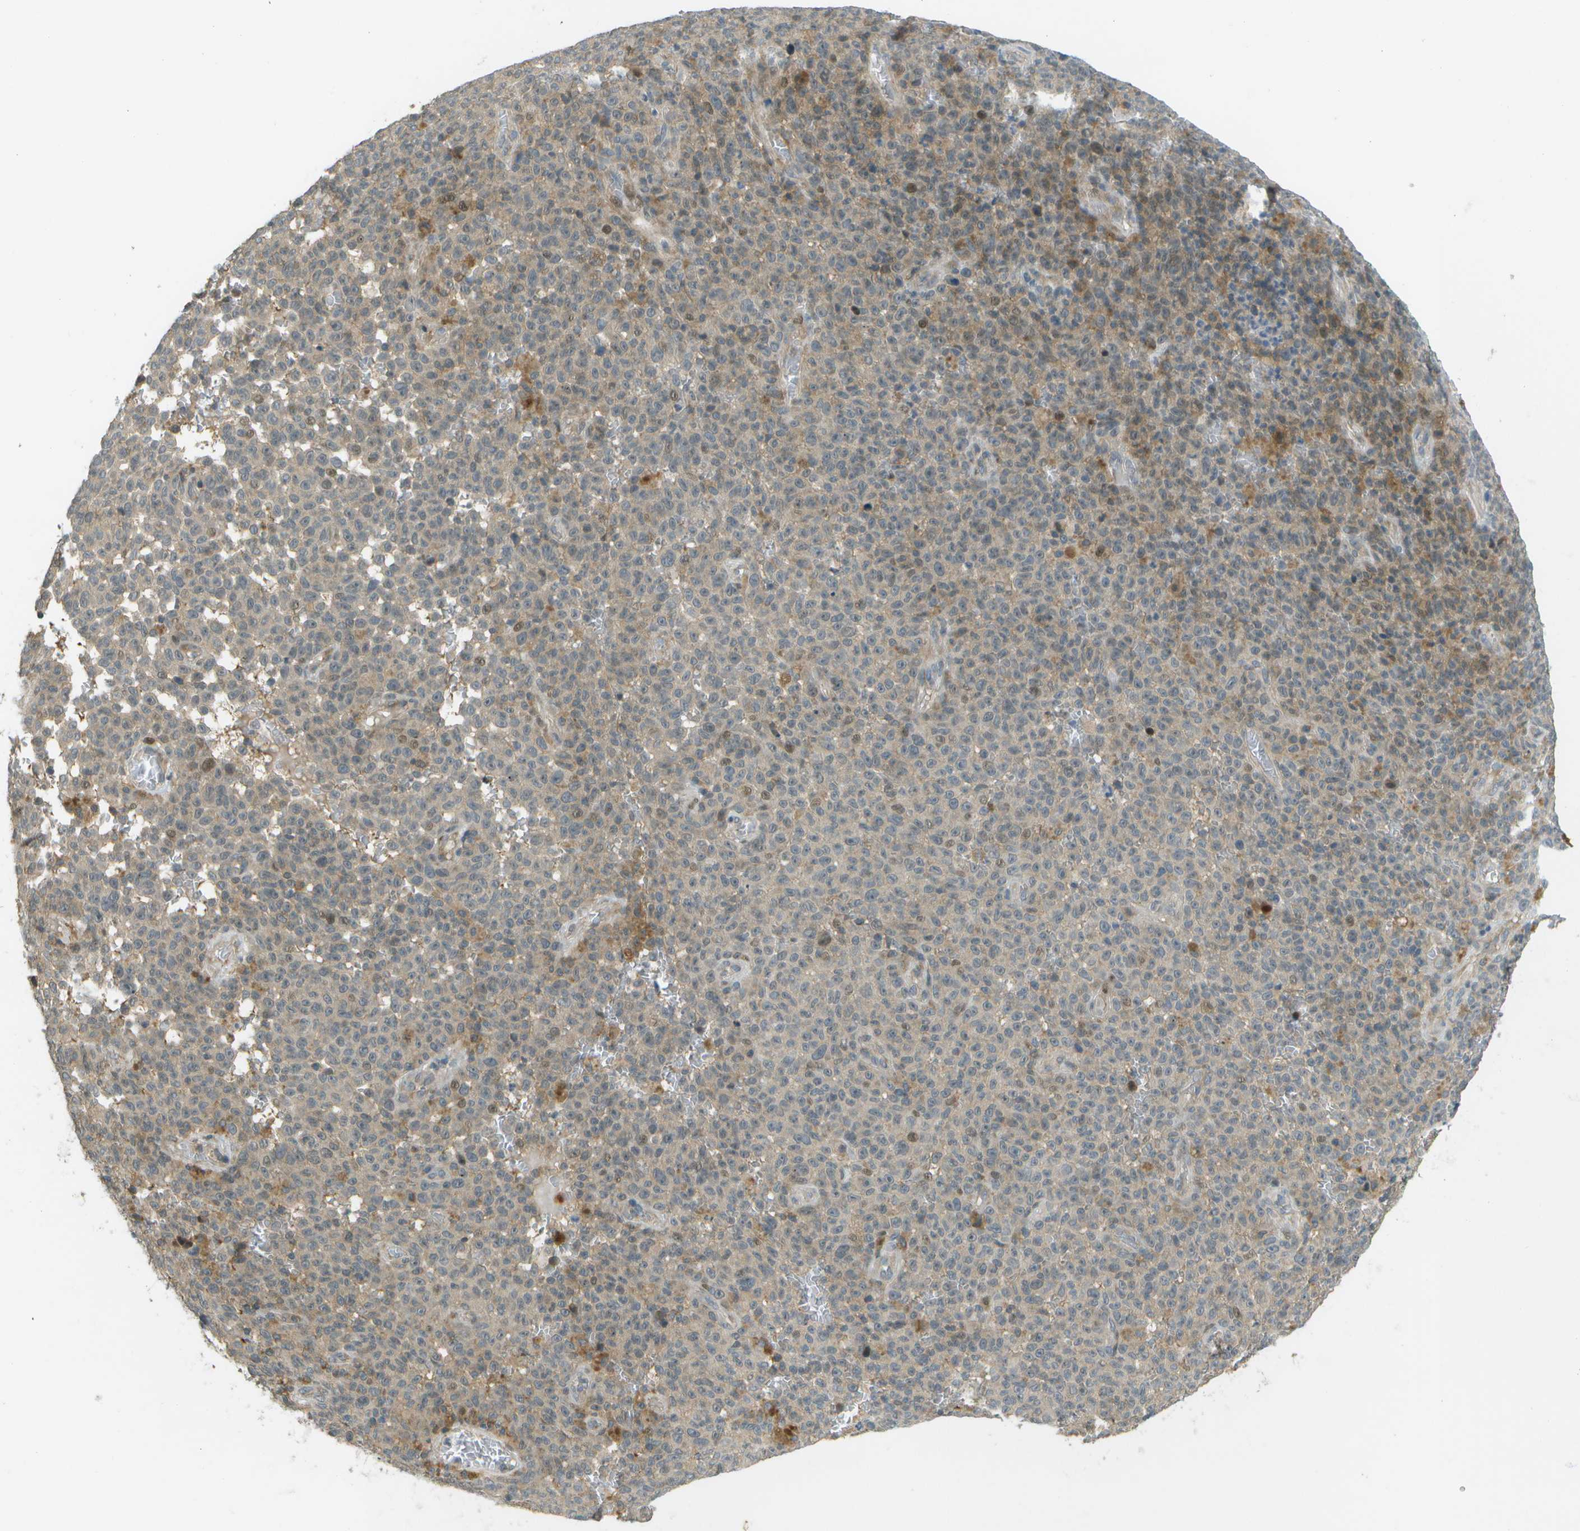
{"staining": {"intensity": "moderate", "quantity": ">75%", "location": "cytoplasmic/membranous,nuclear"}, "tissue": "melanoma", "cell_type": "Tumor cells", "image_type": "cancer", "snomed": [{"axis": "morphology", "description": "Malignant melanoma, NOS"}, {"axis": "topography", "description": "Skin"}], "caption": "Protein staining shows moderate cytoplasmic/membranous and nuclear positivity in about >75% of tumor cells in melanoma.", "gene": "WNK2", "patient": {"sex": "female", "age": 82}}